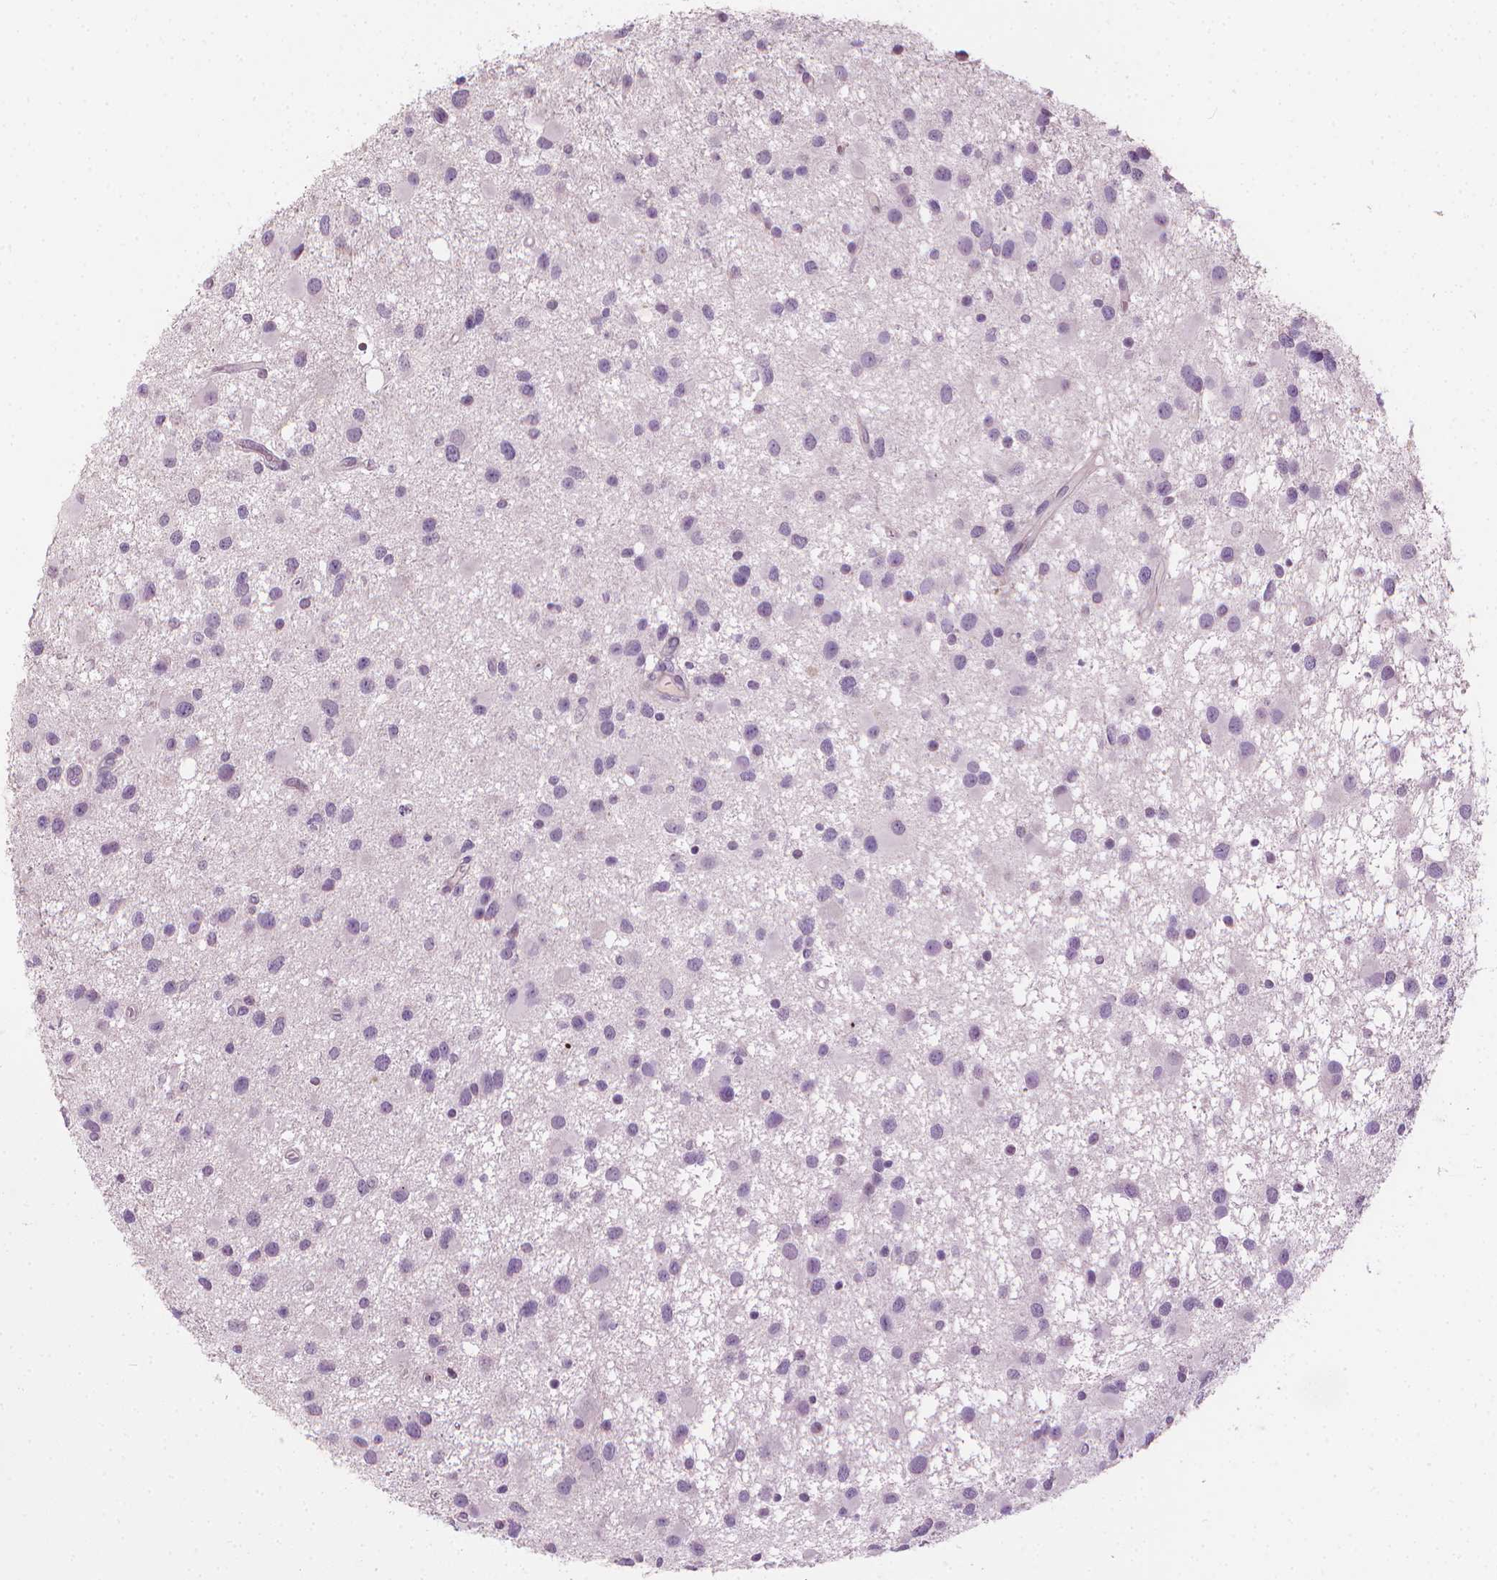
{"staining": {"intensity": "negative", "quantity": "none", "location": "none"}, "tissue": "glioma", "cell_type": "Tumor cells", "image_type": "cancer", "snomed": [{"axis": "morphology", "description": "Glioma, malignant, Low grade"}, {"axis": "topography", "description": "Brain"}], "caption": "This micrograph is of malignant glioma (low-grade) stained with immunohistochemistry (IHC) to label a protein in brown with the nuclei are counter-stained blue. There is no expression in tumor cells.", "gene": "SAXO2", "patient": {"sex": "female", "age": 32}}